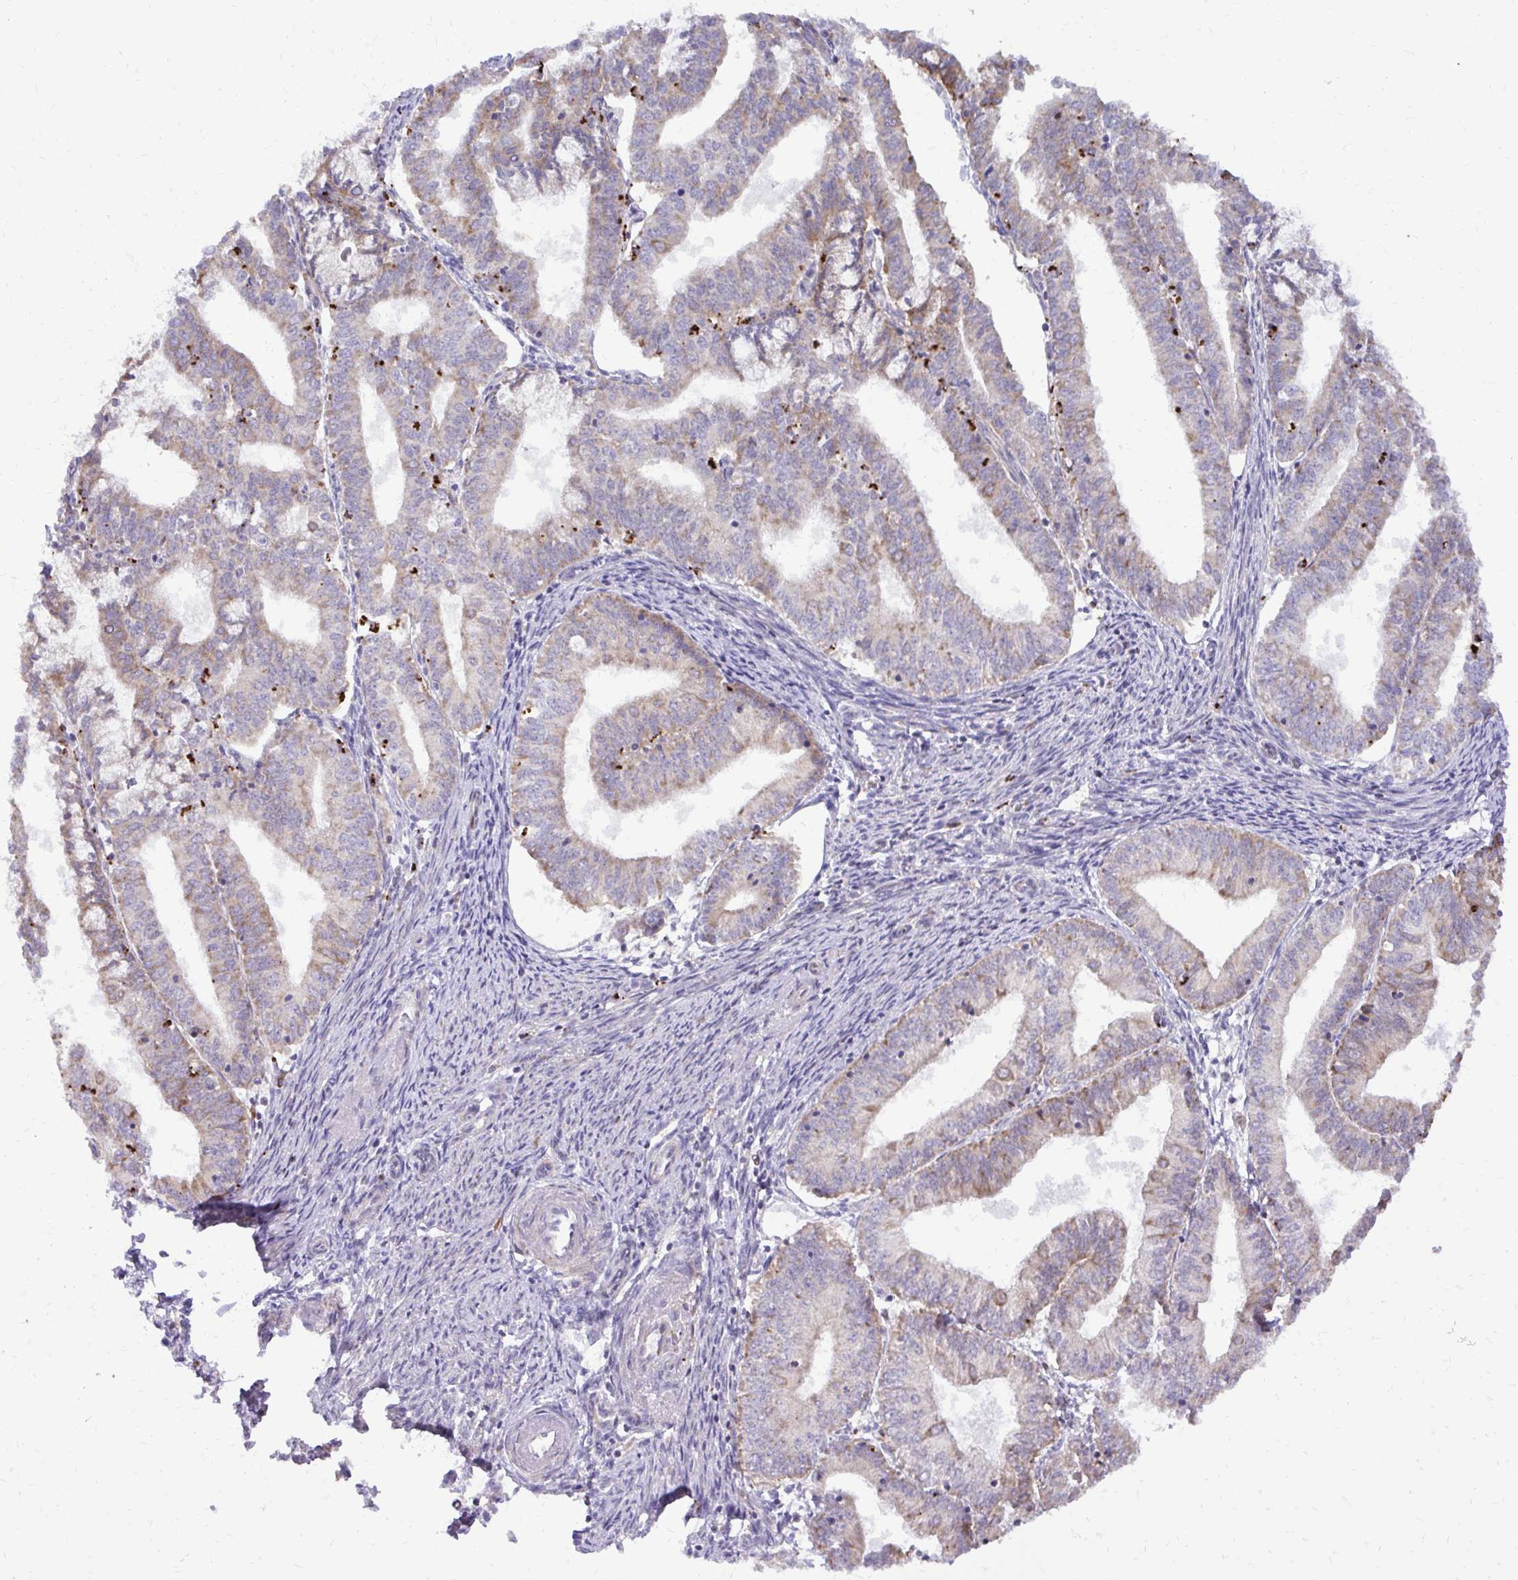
{"staining": {"intensity": "weak", "quantity": "<25%", "location": "cytoplasmic/membranous"}, "tissue": "endometrial cancer", "cell_type": "Tumor cells", "image_type": "cancer", "snomed": [{"axis": "morphology", "description": "Adenocarcinoma, NOS"}, {"axis": "topography", "description": "Endometrium"}], "caption": "Image shows no protein expression in tumor cells of endometrial adenocarcinoma tissue.", "gene": "ABCC3", "patient": {"sex": "female", "age": 61}}